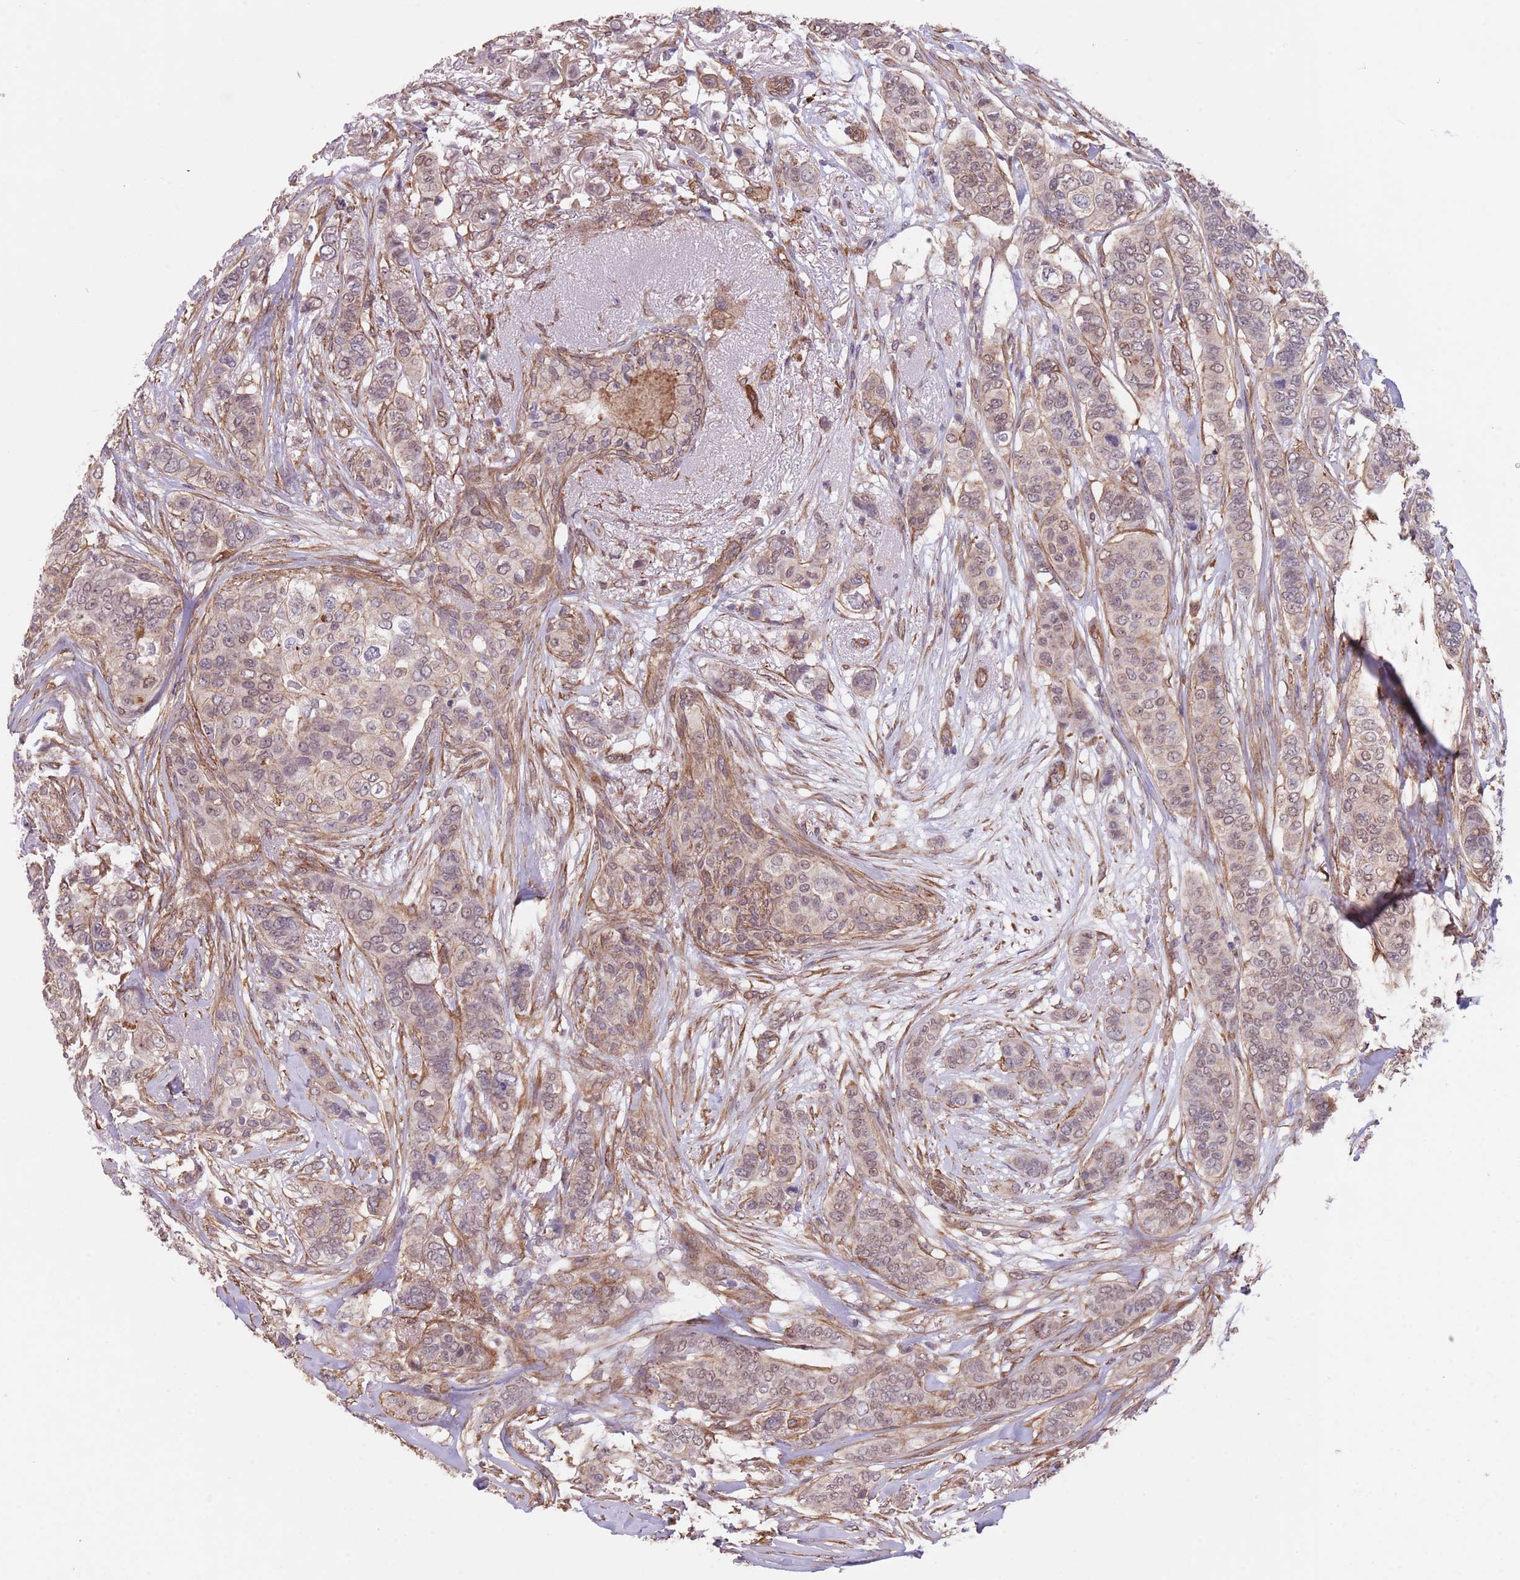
{"staining": {"intensity": "weak", "quantity": ">75%", "location": "nuclear"}, "tissue": "breast cancer", "cell_type": "Tumor cells", "image_type": "cancer", "snomed": [{"axis": "morphology", "description": "Lobular carcinoma"}, {"axis": "topography", "description": "Breast"}], "caption": "Immunohistochemical staining of breast cancer (lobular carcinoma) shows low levels of weak nuclear protein staining in about >75% of tumor cells.", "gene": "CREBZF", "patient": {"sex": "female", "age": 51}}